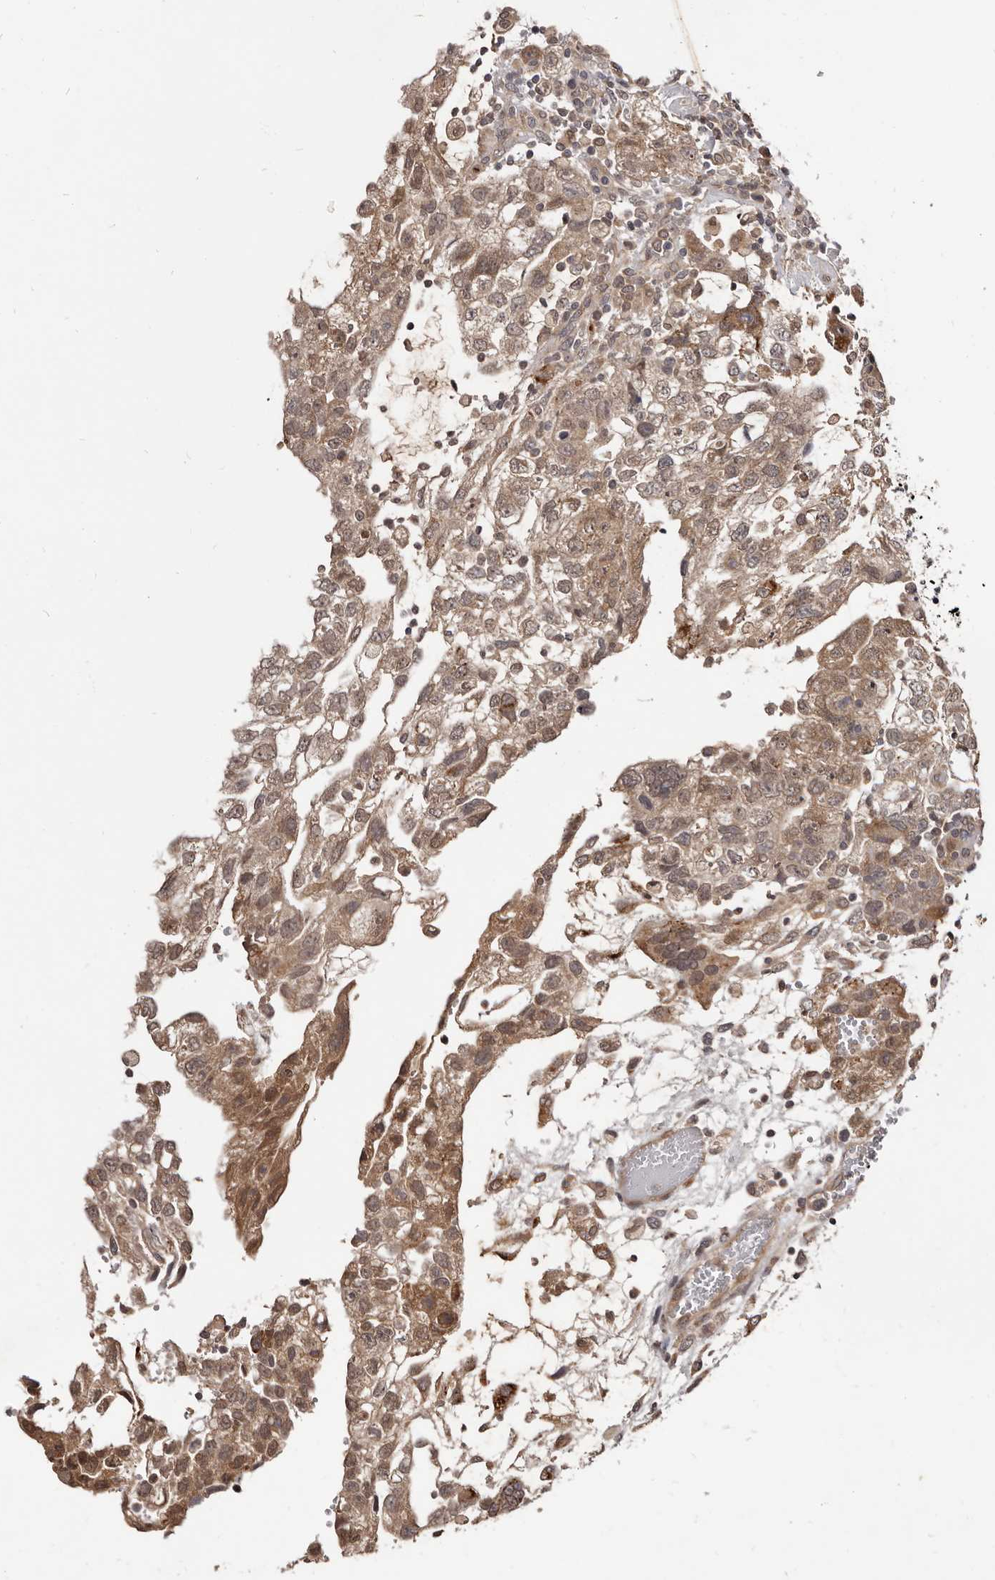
{"staining": {"intensity": "moderate", "quantity": ">75%", "location": "cytoplasmic/membranous,nuclear"}, "tissue": "testis cancer", "cell_type": "Tumor cells", "image_type": "cancer", "snomed": [{"axis": "morphology", "description": "Carcinoma, Embryonal, NOS"}, {"axis": "topography", "description": "Testis"}], "caption": "High-magnification brightfield microscopy of testis cancer stained with DAB (brown) and counterstained with hematoxylin (blue). tumor cells exhibit moderate cytoplasmic/membranous and nuclear expression is present in approximately>75% of cells. The staining is performed using DAB (3,3'-diaminobenzidine) brown chromogen to label protein expression. The nuclei are counter-stained blue using hematoxylin.", "gene": "MDP1", "patient": {"sex": "male", "age": 36}}